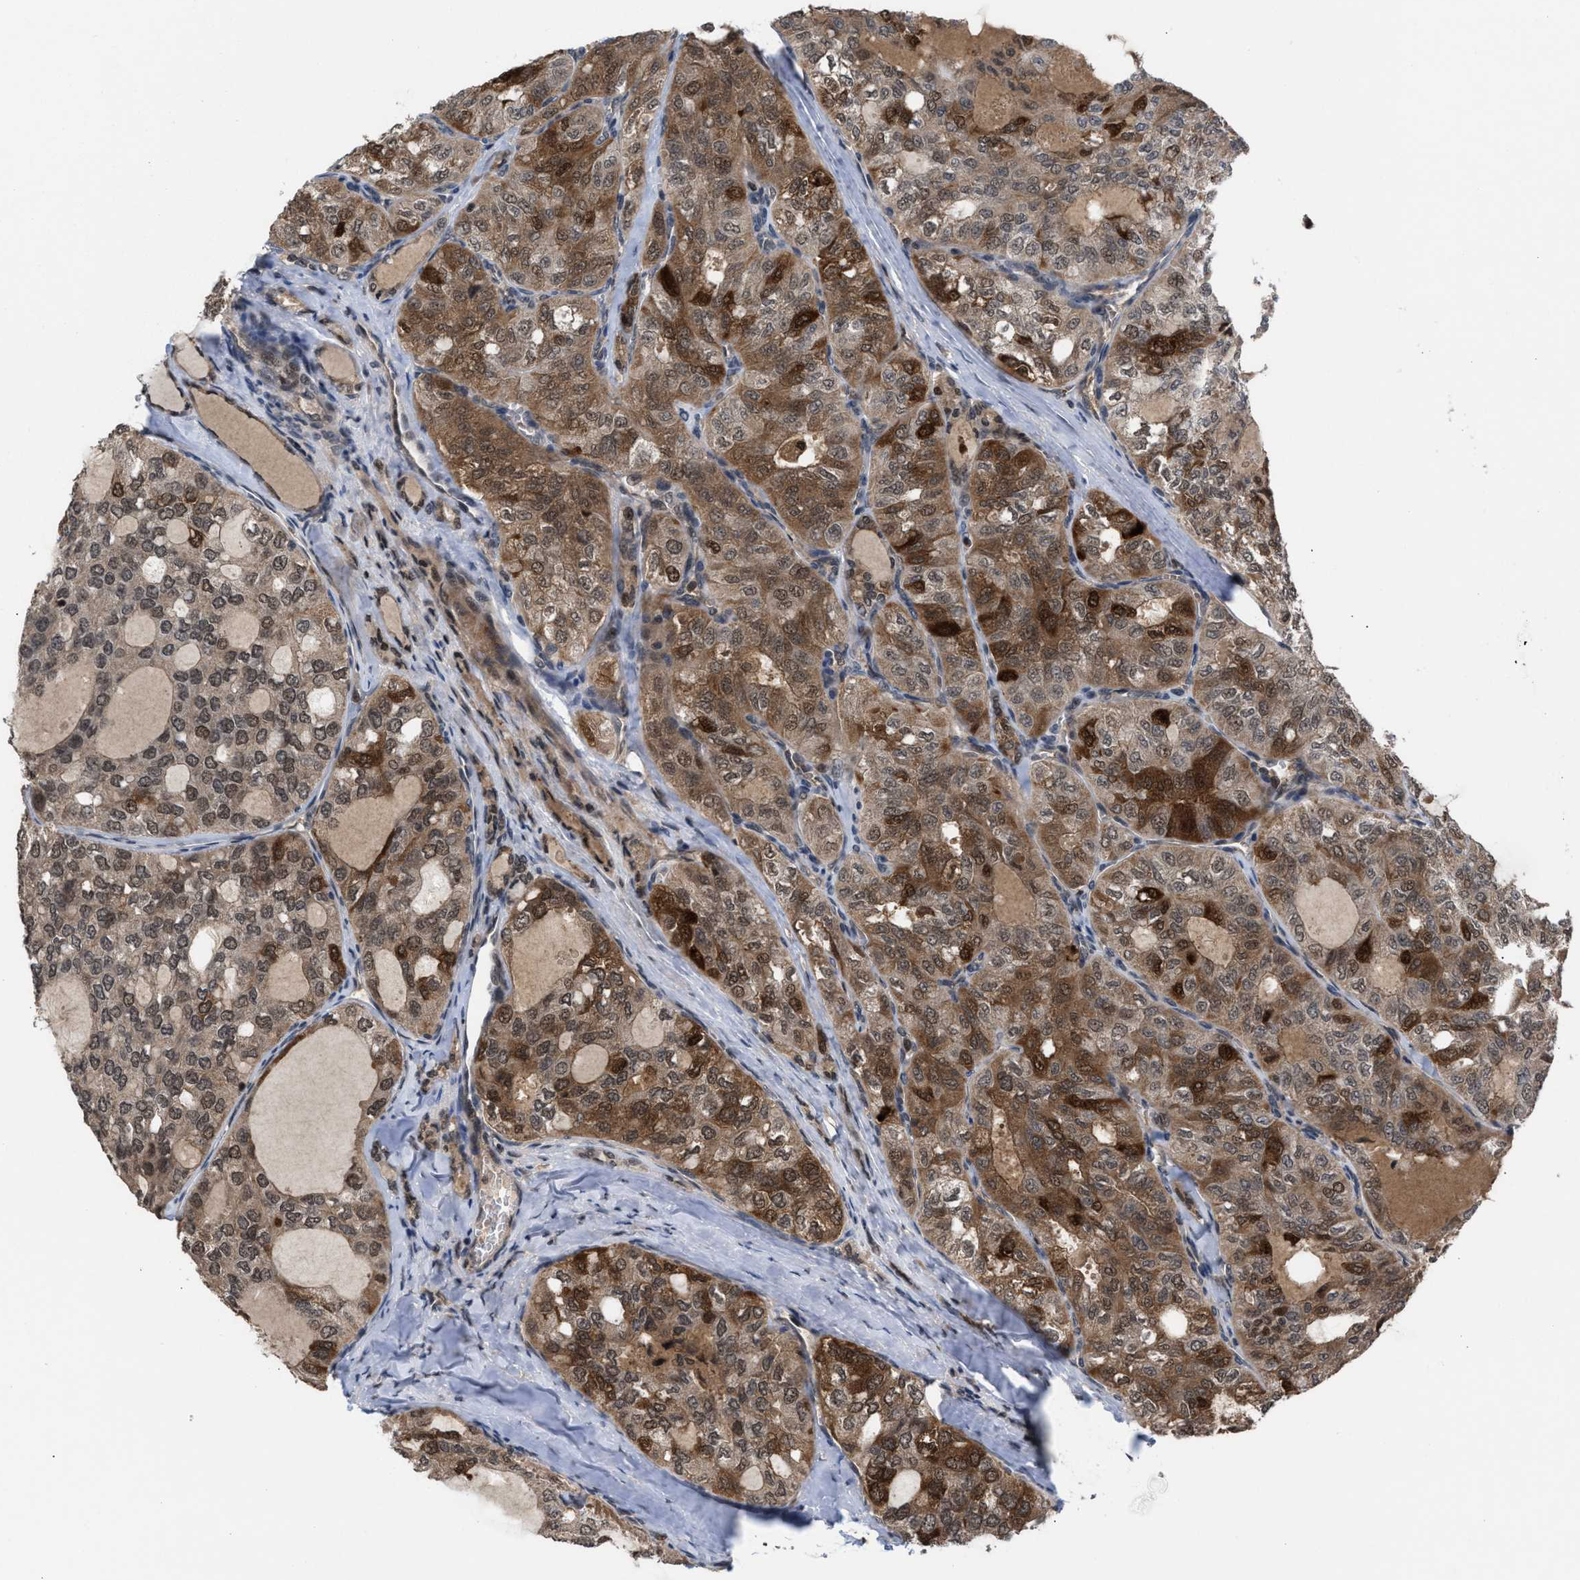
{"staining": {"intensity": "moderate", "quantity": ">75%", "location": "cytoplasmic/membranous,nuclear"}, "tissue": "thyroid cancer", "cell_type": "Tumor cells", "image_type": "cancer", "snomed": [{"axis": "morphology", "description": "Follicular adenoma carcinoma, NOS"}, {"axis": "topography", "description": "Thyroid gland"}], "caption": "Protein expression by IHC demonstrates moderate cytoplasmic/membranous and nuclear staining in approximately >75% of tumor cells in thyroid follicular adenoma carcinoma.", "gene": "C9orf78", "patient": {"sex": "male", "age": 75}}